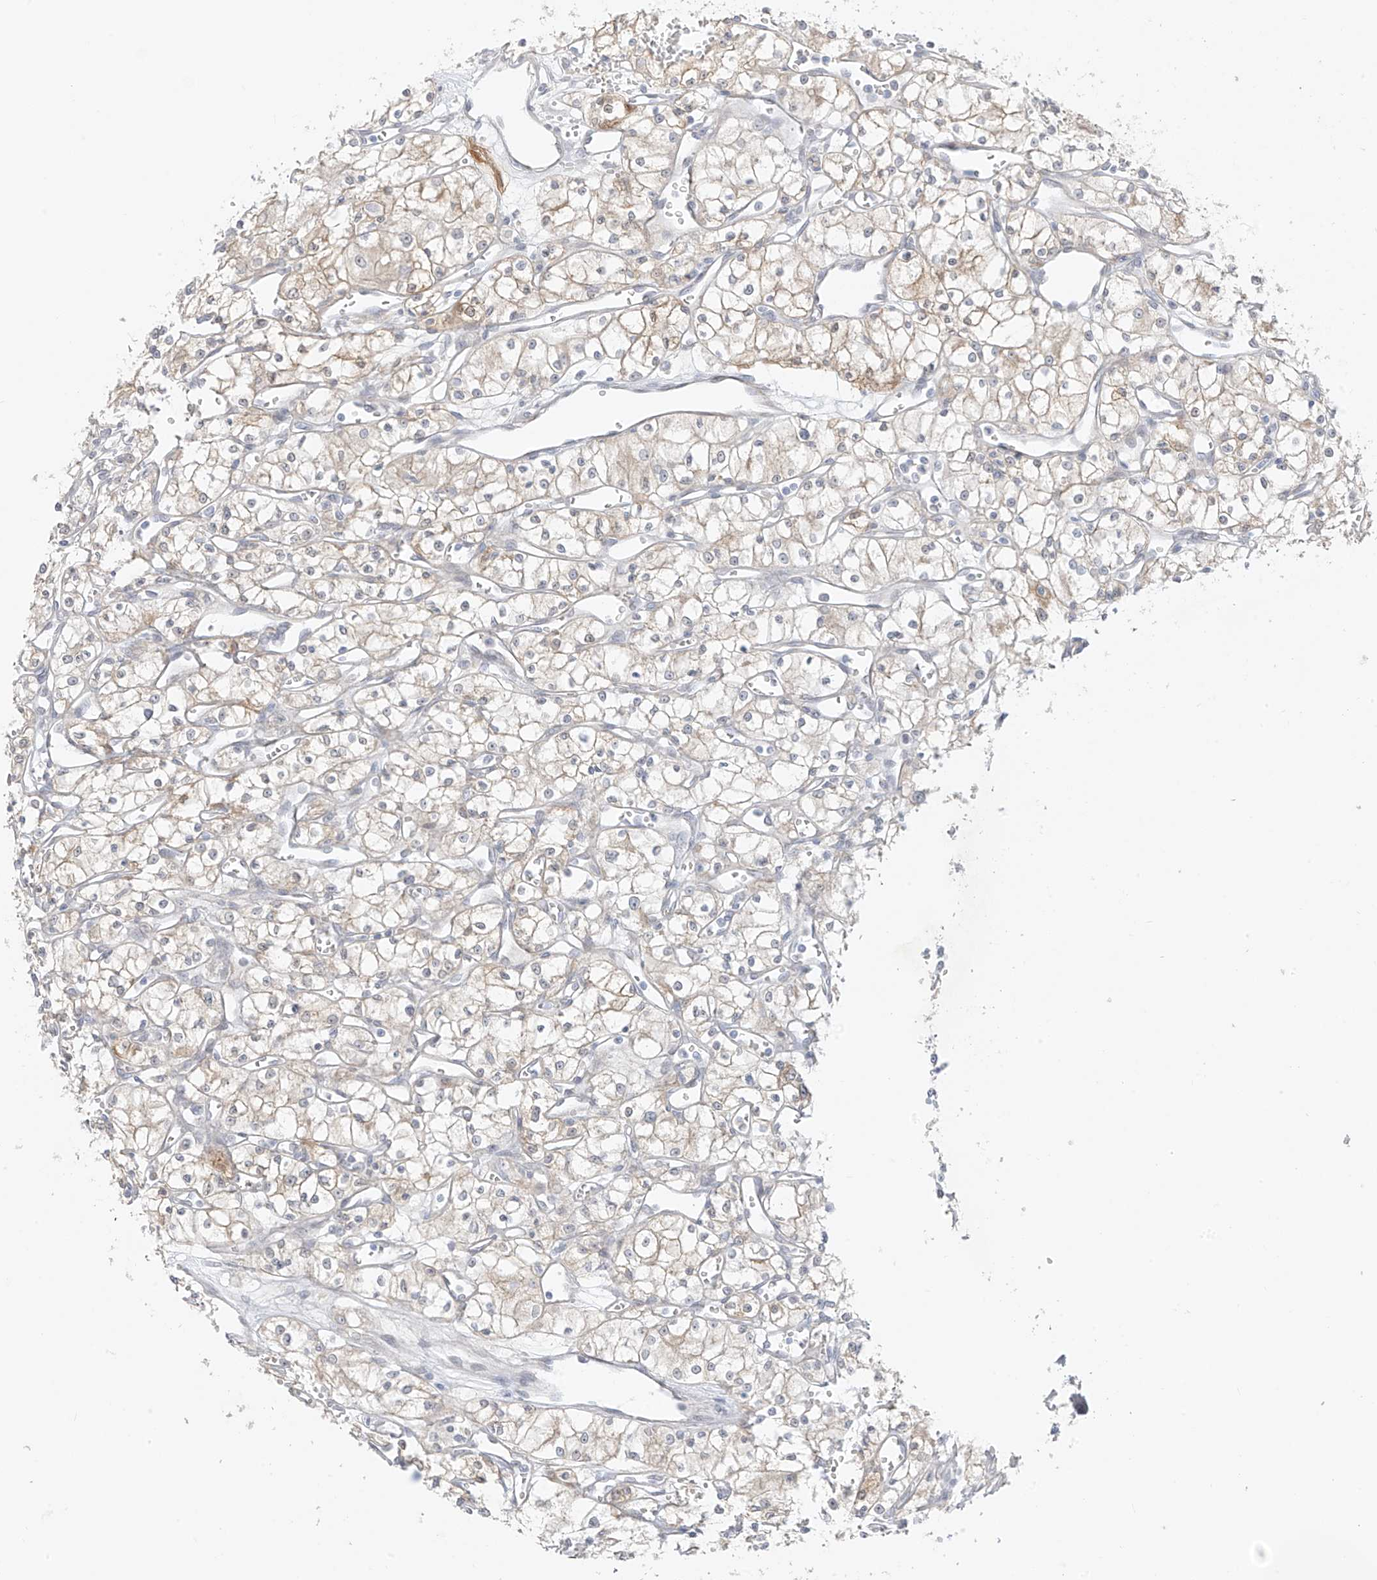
{"staining": {"intensity": "moderate", "quantity": "<25%", "location": "cytoplasmic/membranous"}, "tissue": "renal cancer", "cell_type": "Tumor cells", "image_type": "cancer", "snomed": [{"axis": "morphology", "description": "Adenocarcinoma, NOS"}, {"axis": "topography", "description": "Kidney"}], "caption": "Immunohistochemical staining of renal cancer (adenocarcinoma) displays low levels of moderate cytoplasmic/membranous expression in about <25% of tumor cells.", "gene": "DCDC2", "patient": {"sex": "male", "age": 59}}